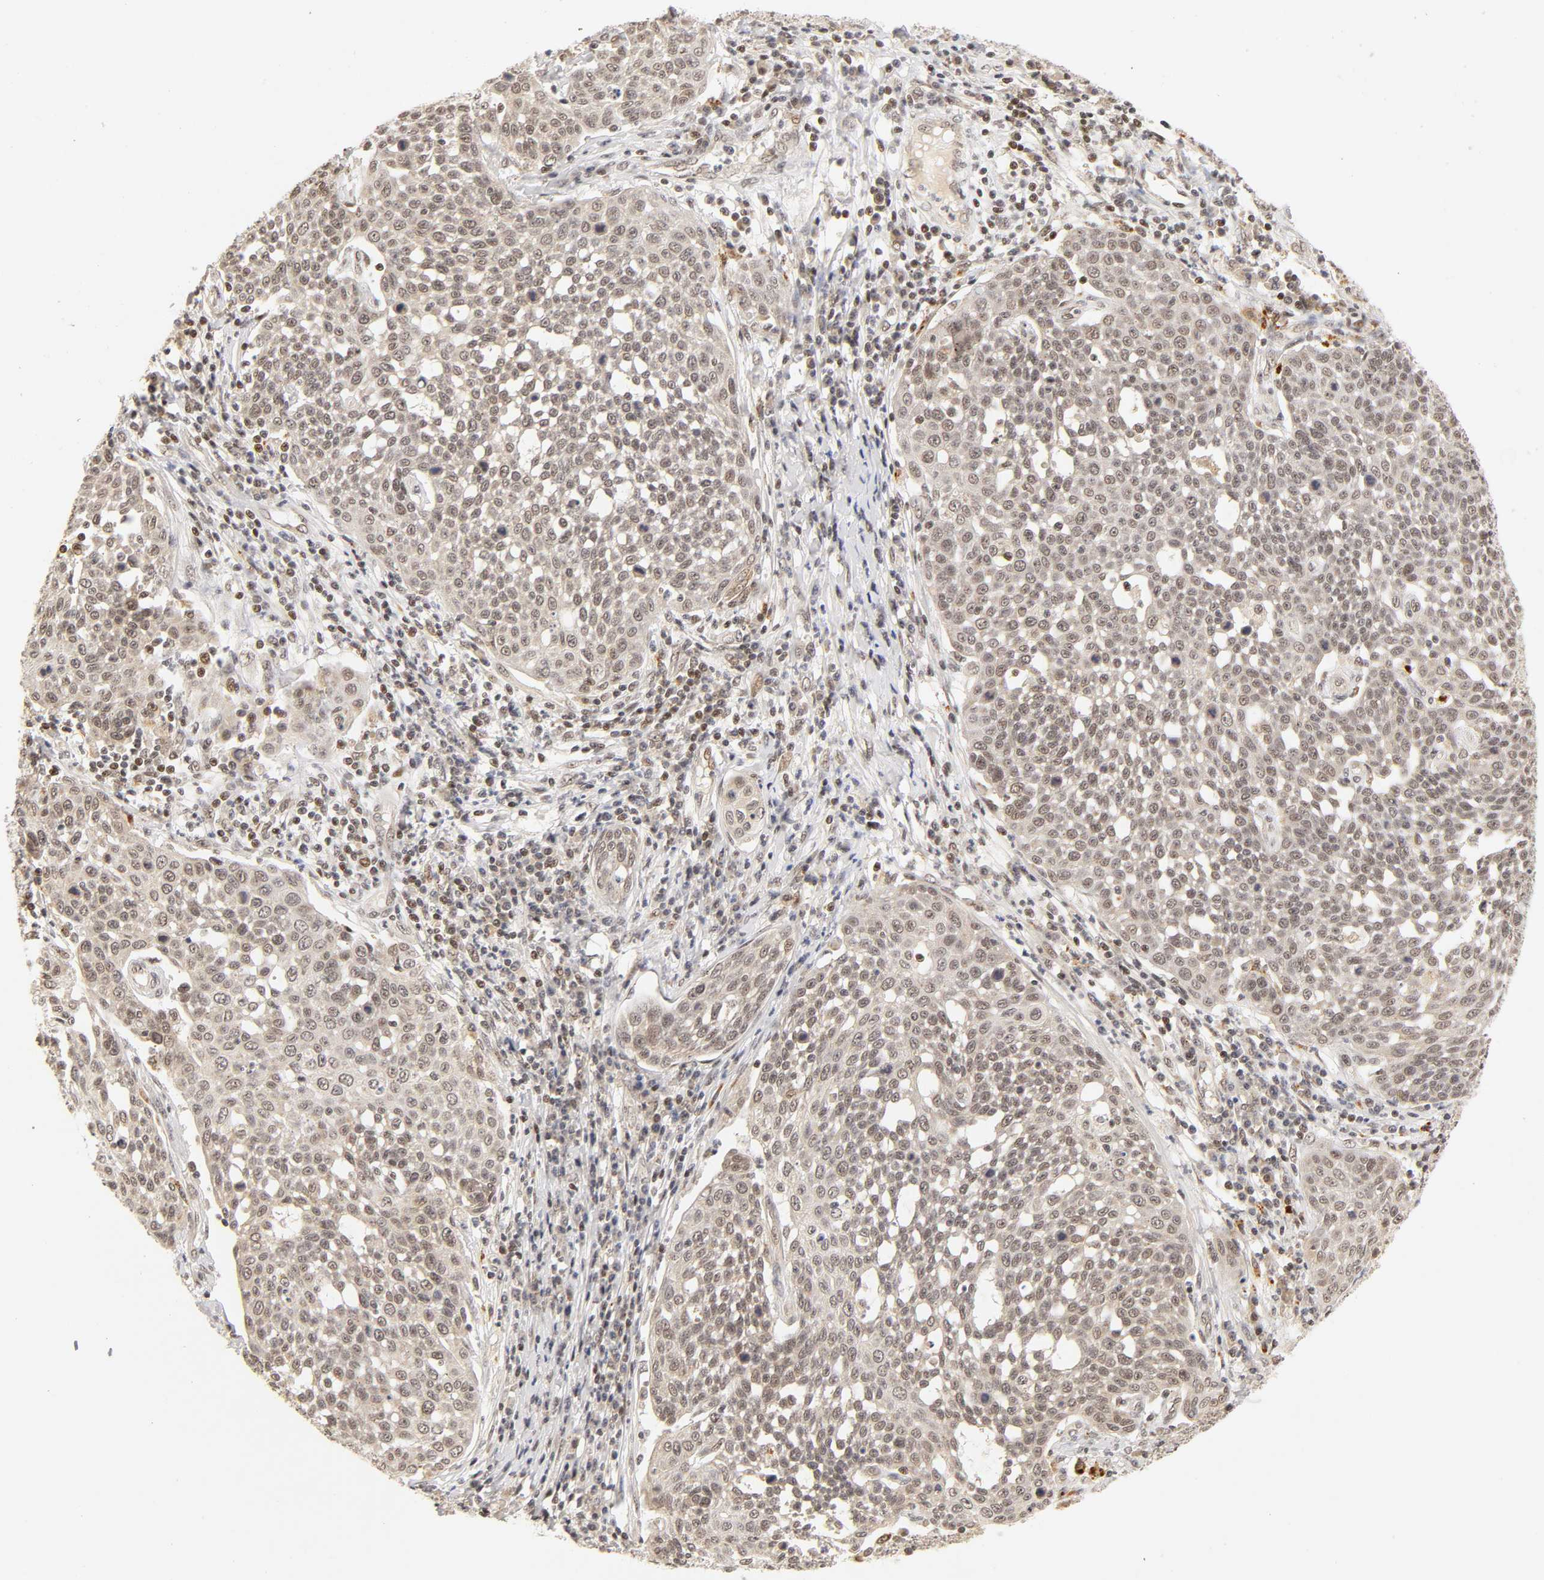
{"staining": {"intensity": "negative", "quantity": "none", "location": "none"}, "tissue": "cervical cancer", "cell_type": "Tumor cells", "image_type": "cancer", "snomed": [{"axis": "morphology", "description": "Squamous cell carcinoma, NOS"}, {"axis": "topography", "description": "Cervix"}], "caption": "This image is of cervical squamous cell carcinoma stained with immunohistochemistry (IHC) to label a protein in brown with the nuclei are counter-stained blue. There is no expression in tumor cells.", "gene": "TAF10", "patient": {"sex": "female", "age": 34}}